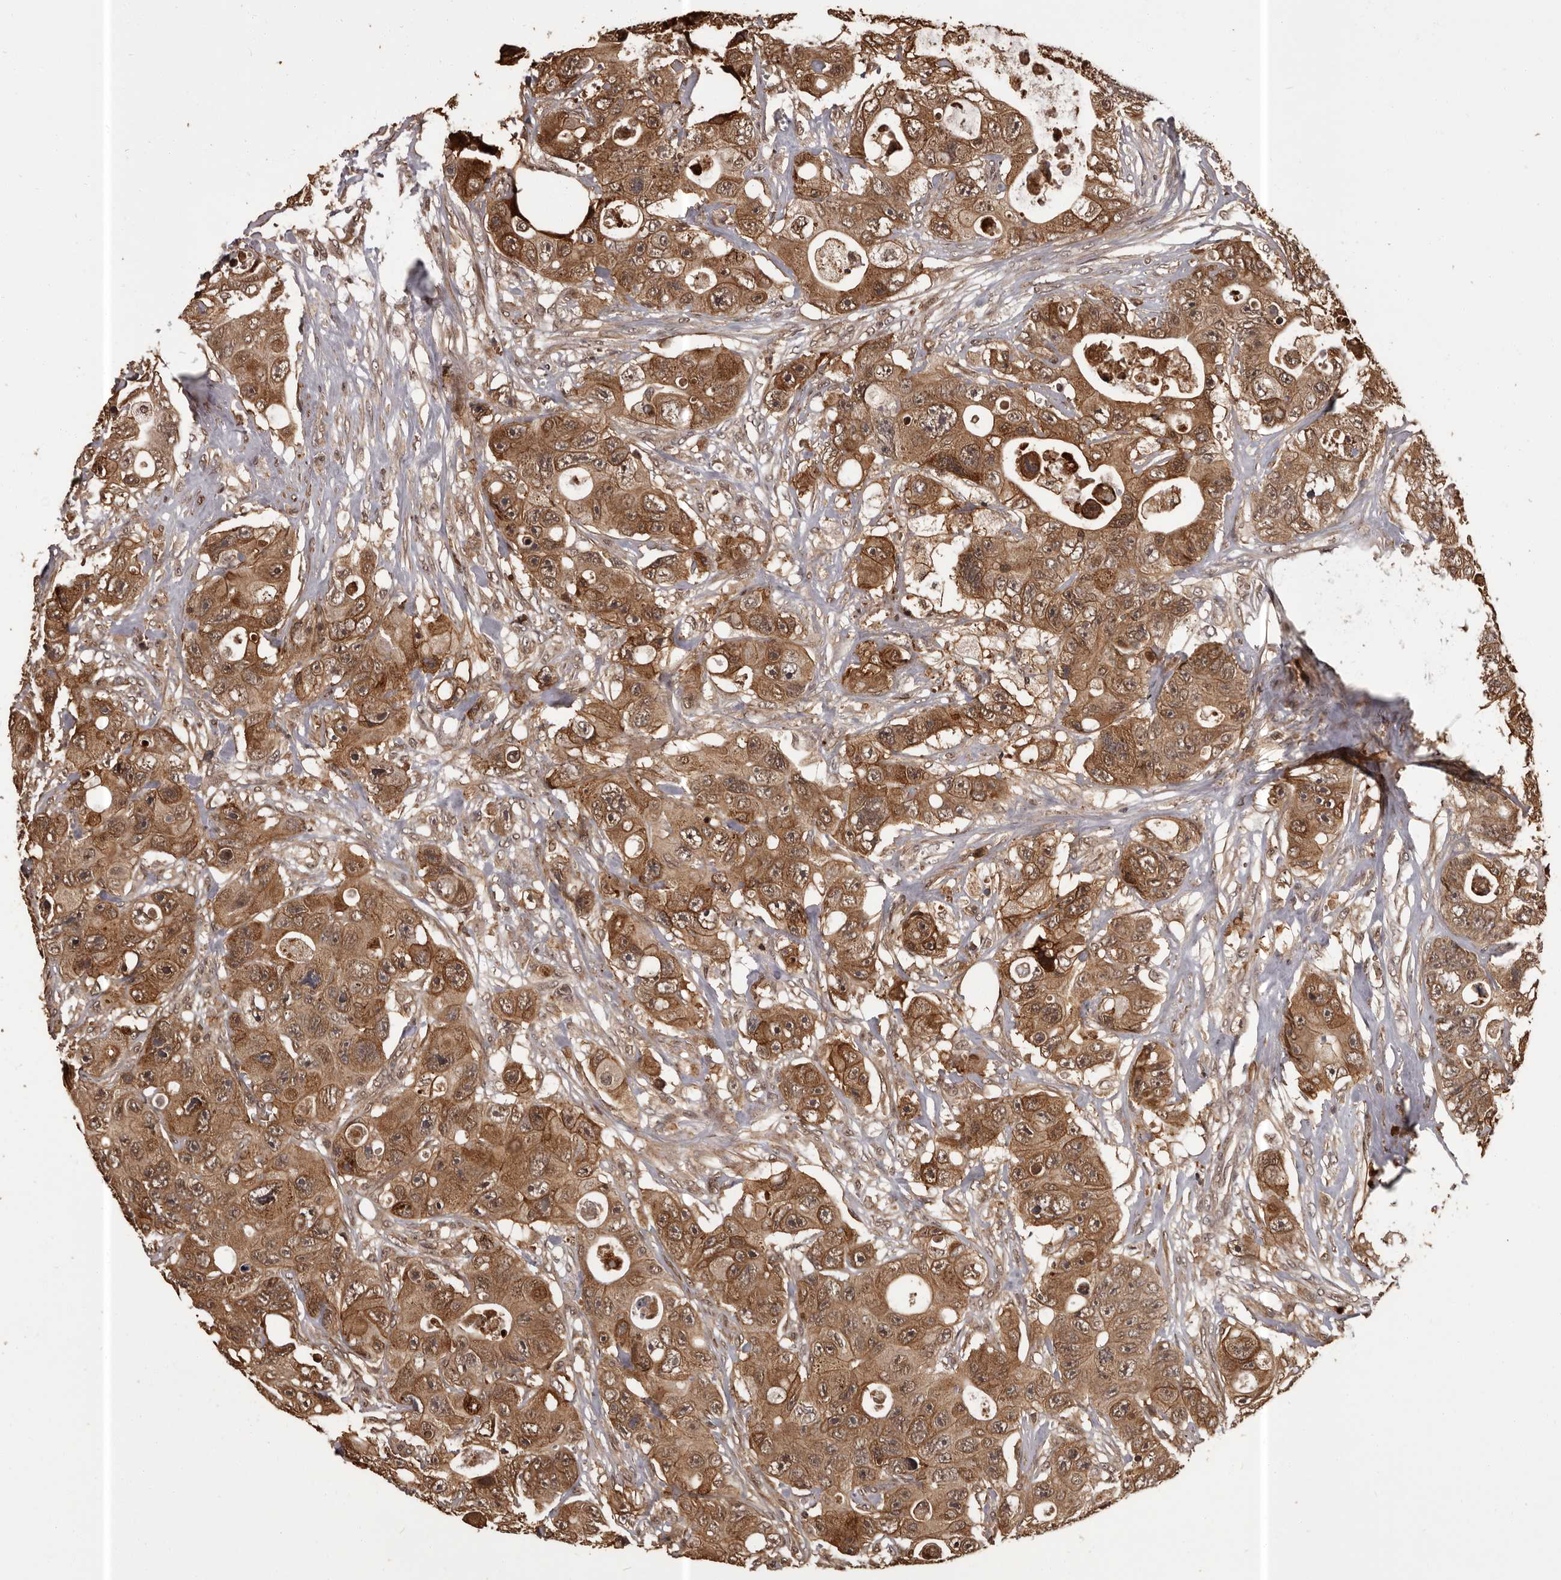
{"staining": {"intensity": "moderate", "quantity": ">75%", "location": "cytoplasmic/membranous"}, "tissue": "colorectal cancer", "cell_type": "Tumor cells", "image_type": "cancer", "snomed": [{"axis": "morphology", "description": "Adenocarcinoma, NOS"}, {"axis": "topography", "description": "Colon"}], "caption": "Protein expression analysis of human colorectal adenocarcinoma reveals moderate cytoplasmic/membranous positivity in approximately >75% of tumor cells.", "gene": "SLITRK6", "patient": {"sex": "female", "age": 46}}